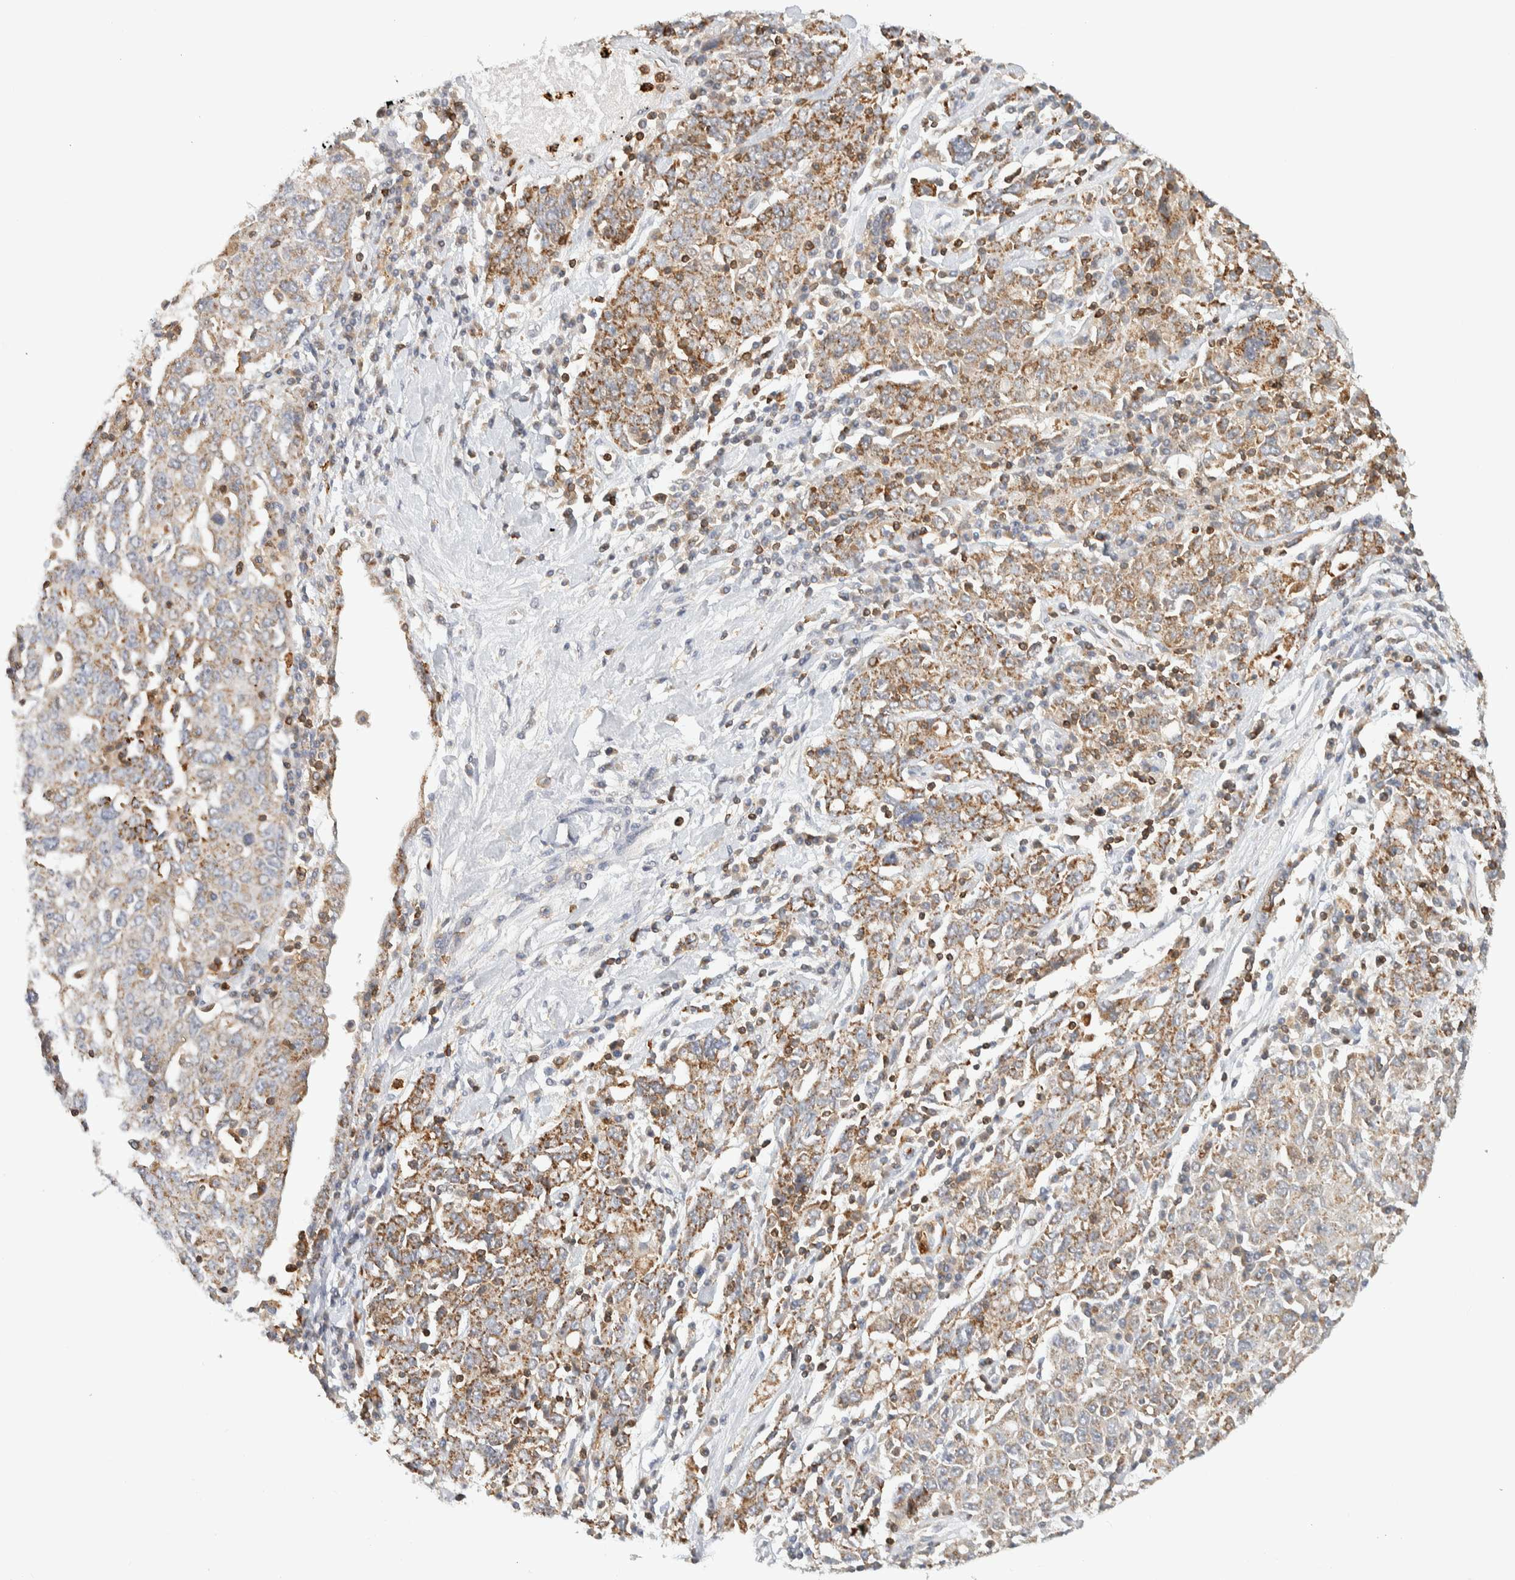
{"staining": {"intensity": "moderate", "quantity": "<25%", "location": "cytoplasmic/membranous"}, "tissue": "ovarian cancer", "cell_type": "Tumor cells", "image_type": "cancer", "snomed": [{"axis": "morphology", "description": "Carcinoma, endometroid"}, {"axis": "topography", "description": "Ovary"}], "caption": "Tumor cells demonstrate moderate cytoplasmic/membranous staining in about <25% of cells in ovarian cancer.", "gene": "RUNDC1", "patient": {"sex": "female", "age": 62}}